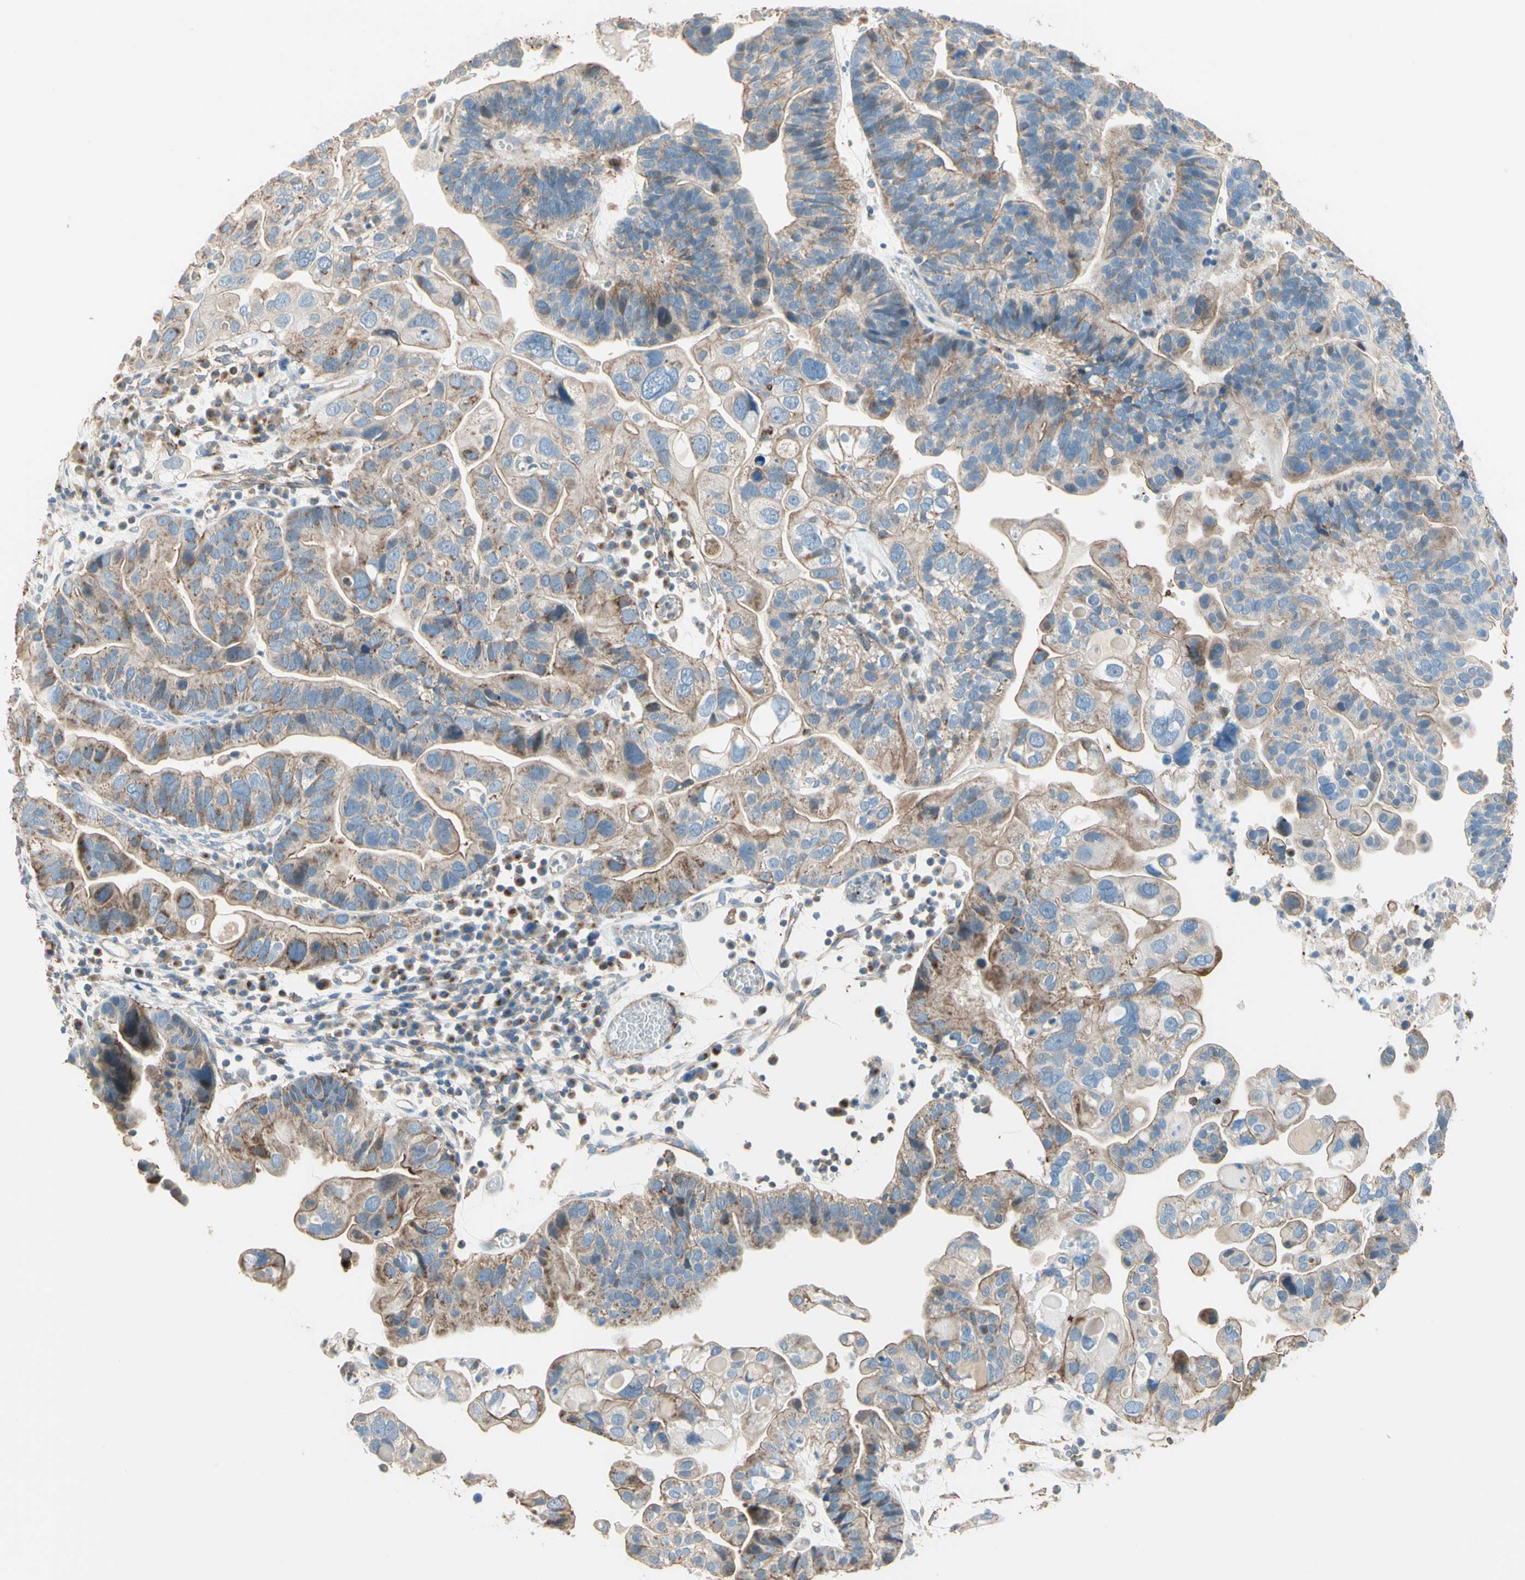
{"staining": {"intensity": "moderate", "quantity": "25%-75%", "location": "cytoplasmic/membranous"}, "tissue": "ovarian cancer", "cell_type": "Tumor cells", "image_type": "cancer", "snomed": [{"axis": "morphology", "description": "Cystadenocarcinoma, serous, NOS"}, {"axis": "topography", "description": "Ovary"}], "caption": "Immunohistochemical staining of human ovarian serous cystadenocarcinoma shows moderate cytoplasmic/membranous protein expression in about 25%-75% of tumor cells. (DAB (3,3'-diaminobenzidine) = brown stain, brightfield microscopy at high magnification).", "gene": "SEMA4C", "patient": {"sex": "female", "age": 56}}